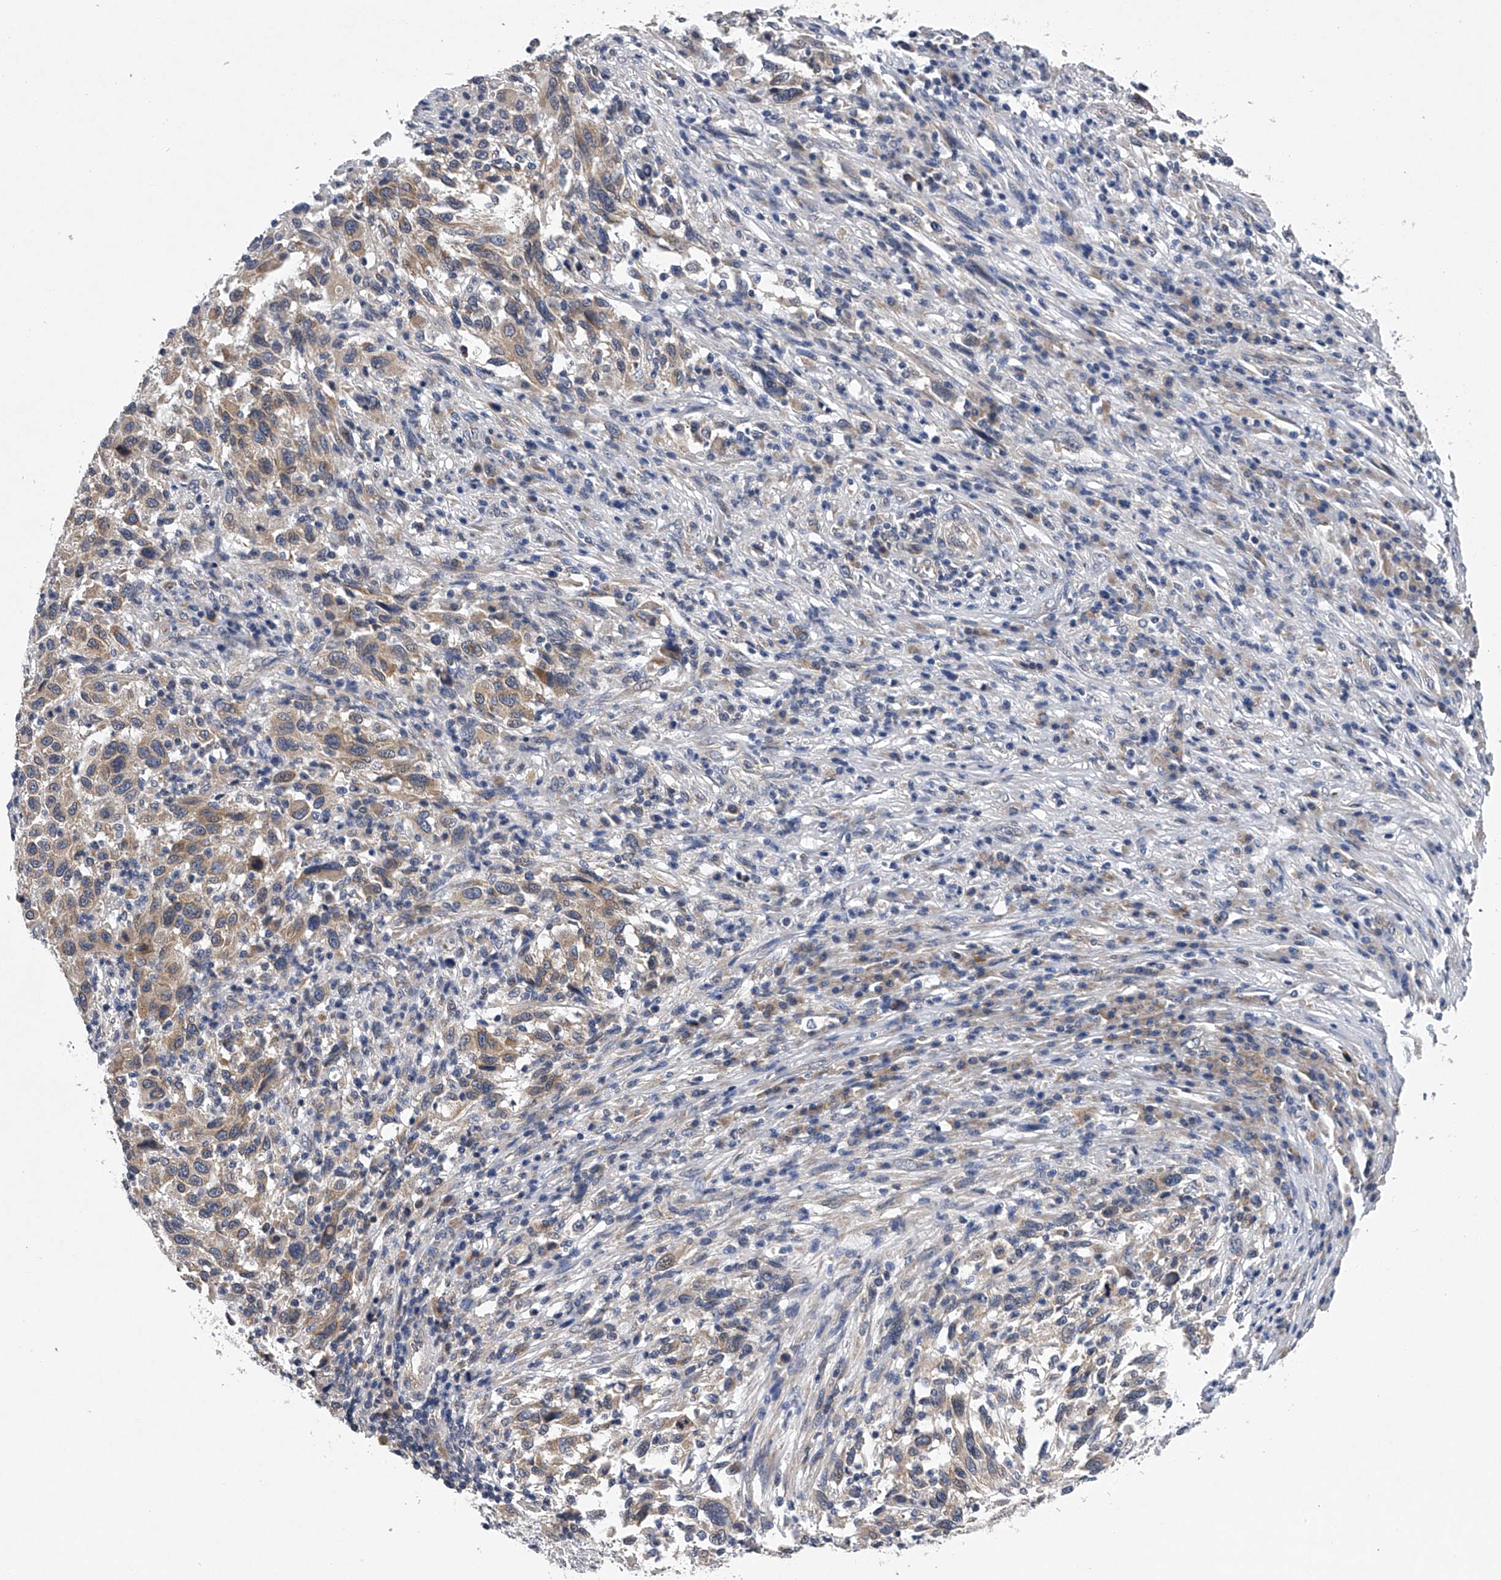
{"staining": {"intensity": "moderate", "quantity": "25%-75%", "location": "cytoplasmic/membranous"}, "tissue": "melanoma", "cell_type": "Tumor cells", "image_type": "cancer", "snomed": [{"axis": "morphology", "description": "Malignant melanoma, Metastatic site"}, {"axis": "topography", "description": "Lymph node"}], "caption": "Immunohistochemistry (IHC) micrograph of neoplastic tissue: human malignant melanoma (metastatic site) stained using IHC exhibits medium levels of moderate protein expression localized specifically in the cytoplasmic/membranous of tumor cells, appearing as a cytoplasmic/membranous brown color.", "gene": "RNF5", "patient": {"sex": "male", "age": 61}}